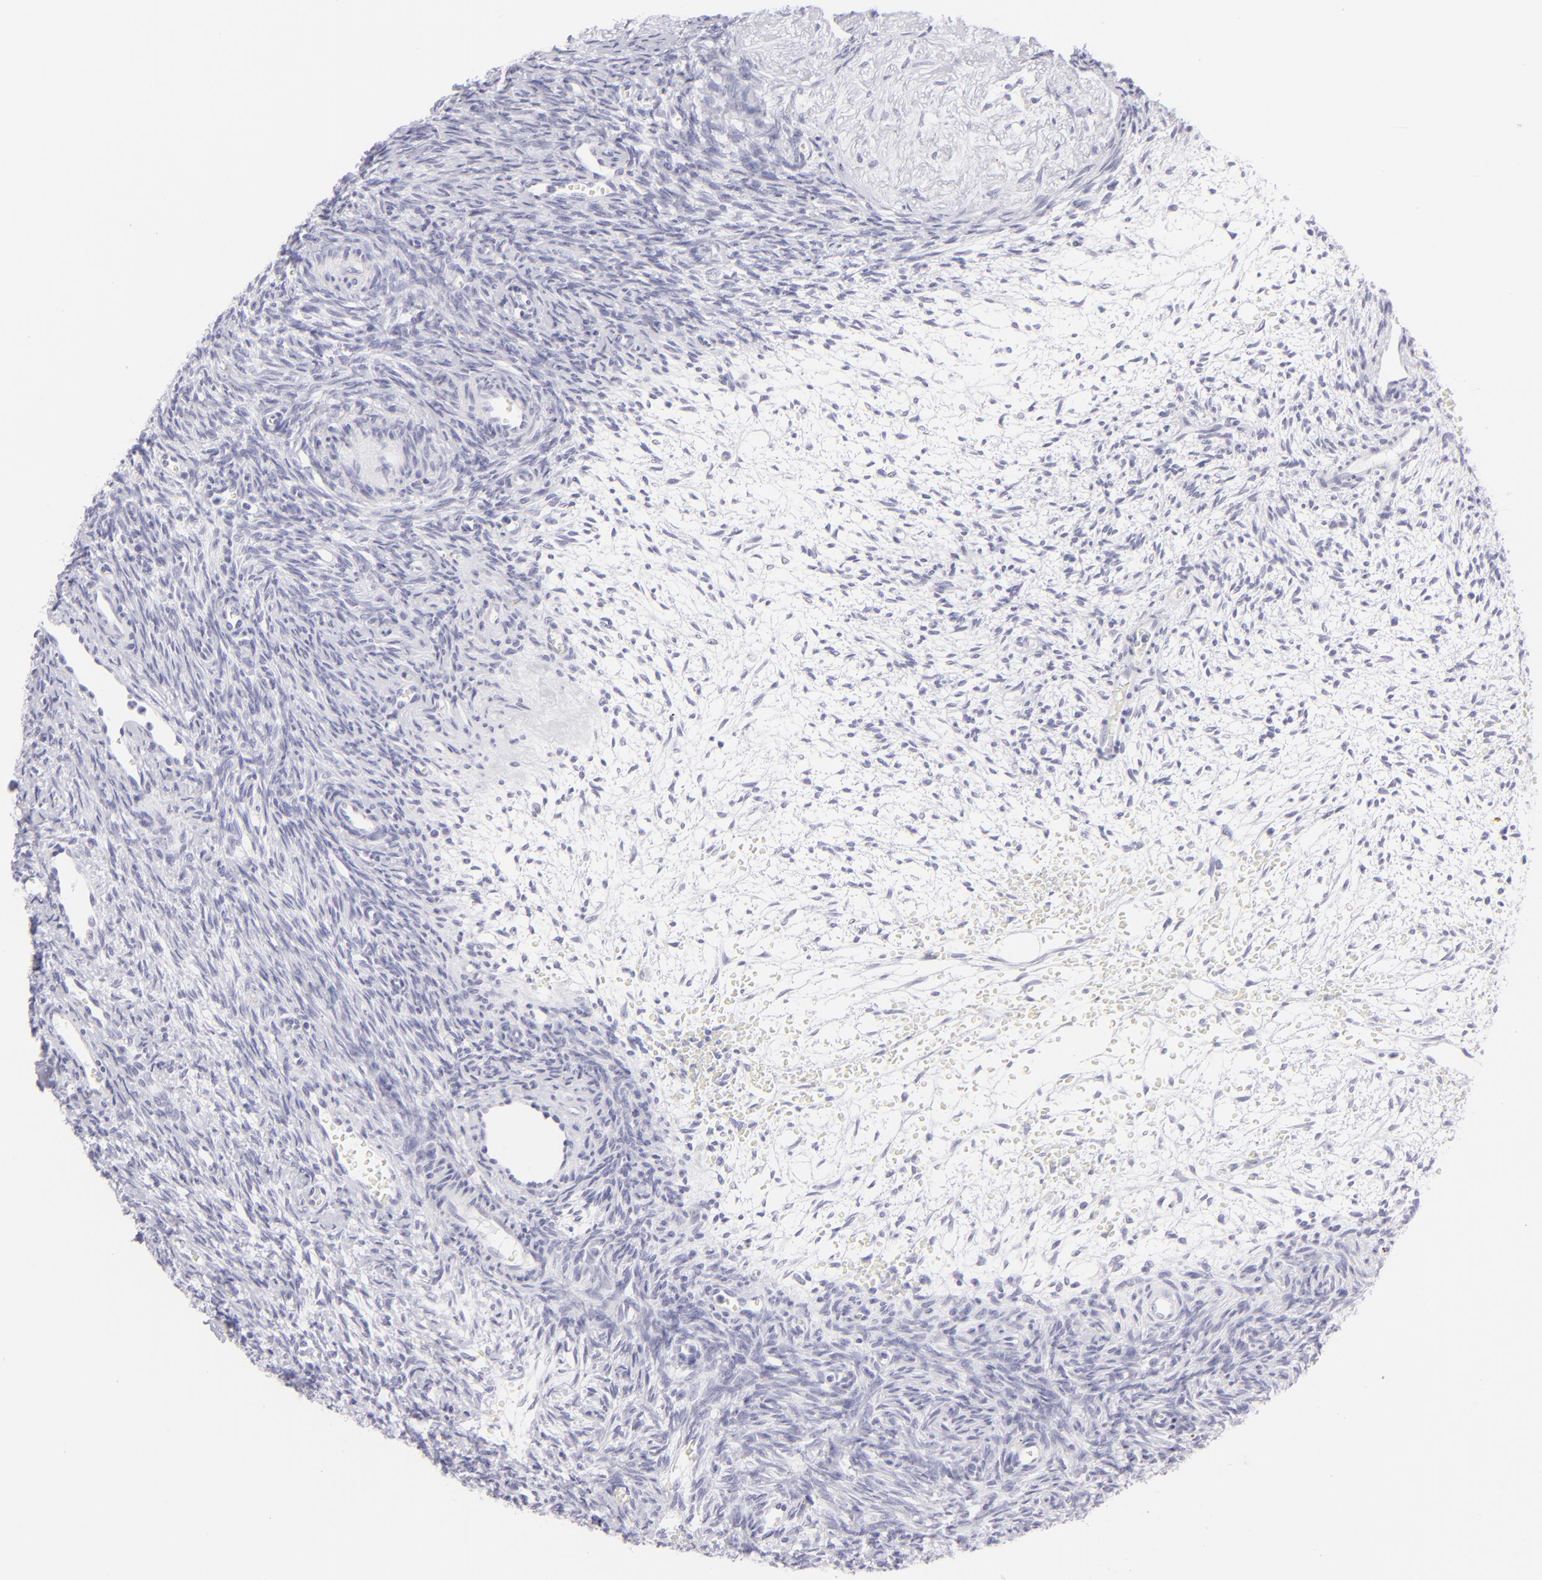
{"staining": {"intensity": "negative", "quantity": "none", "location": "none"}, "tissue": "ovary", "cell_type": "Follicle cells", "image_type": "normal", "snomed": [{"axis": "morphology", "description": "Normal tissue, NOS"}, {"axis": "topography", "description": "Ovary"}], "caption": "Follicle cells are negative for protein expression in normal human ovary. (DAB immunohistochemistry (IHC) with hematoxylin counter stain).", "gene": "FCER2", "patient": {"sex": "female", "age": 39}}